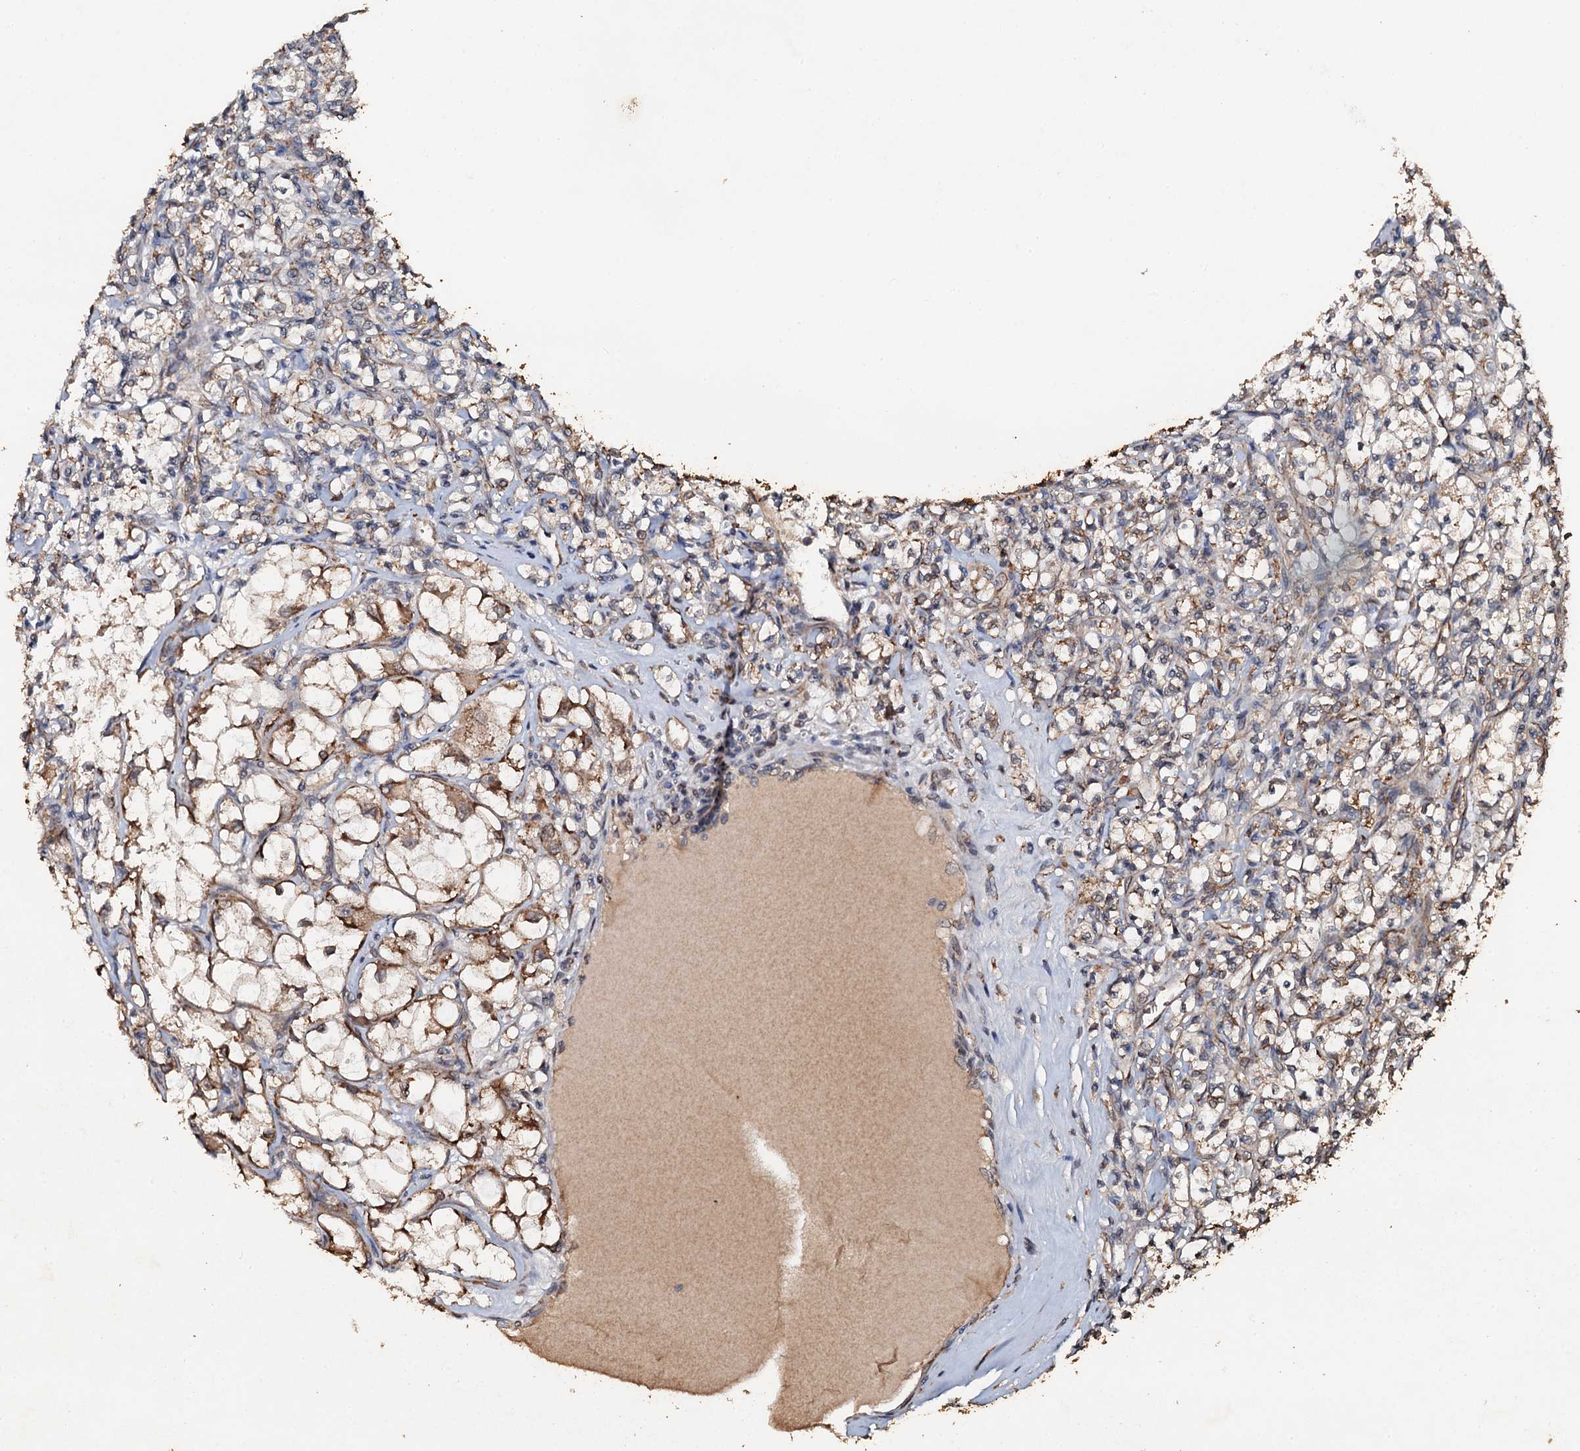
{"staining": {"intensity": "weak", "quantity": ">75%", "location": "cytoplasmic/membranous"}, "tissue": "renal cancer", "cell_type": "Tumor cells", "image_type": "cancer", "snomed": [{"axis": "morphology", "description": "Adenocarcinoma, NOS"}, {"axis": "topography", "description": "Kidney"}], "caption": "Human renal cancer stained with a brown dye displays weak cytoplasmic/membranous positive positivity in approximately >75% of tumor cells.", "gene": "ADAMTS10", "patient": {"sex": "female", "age": 69}}